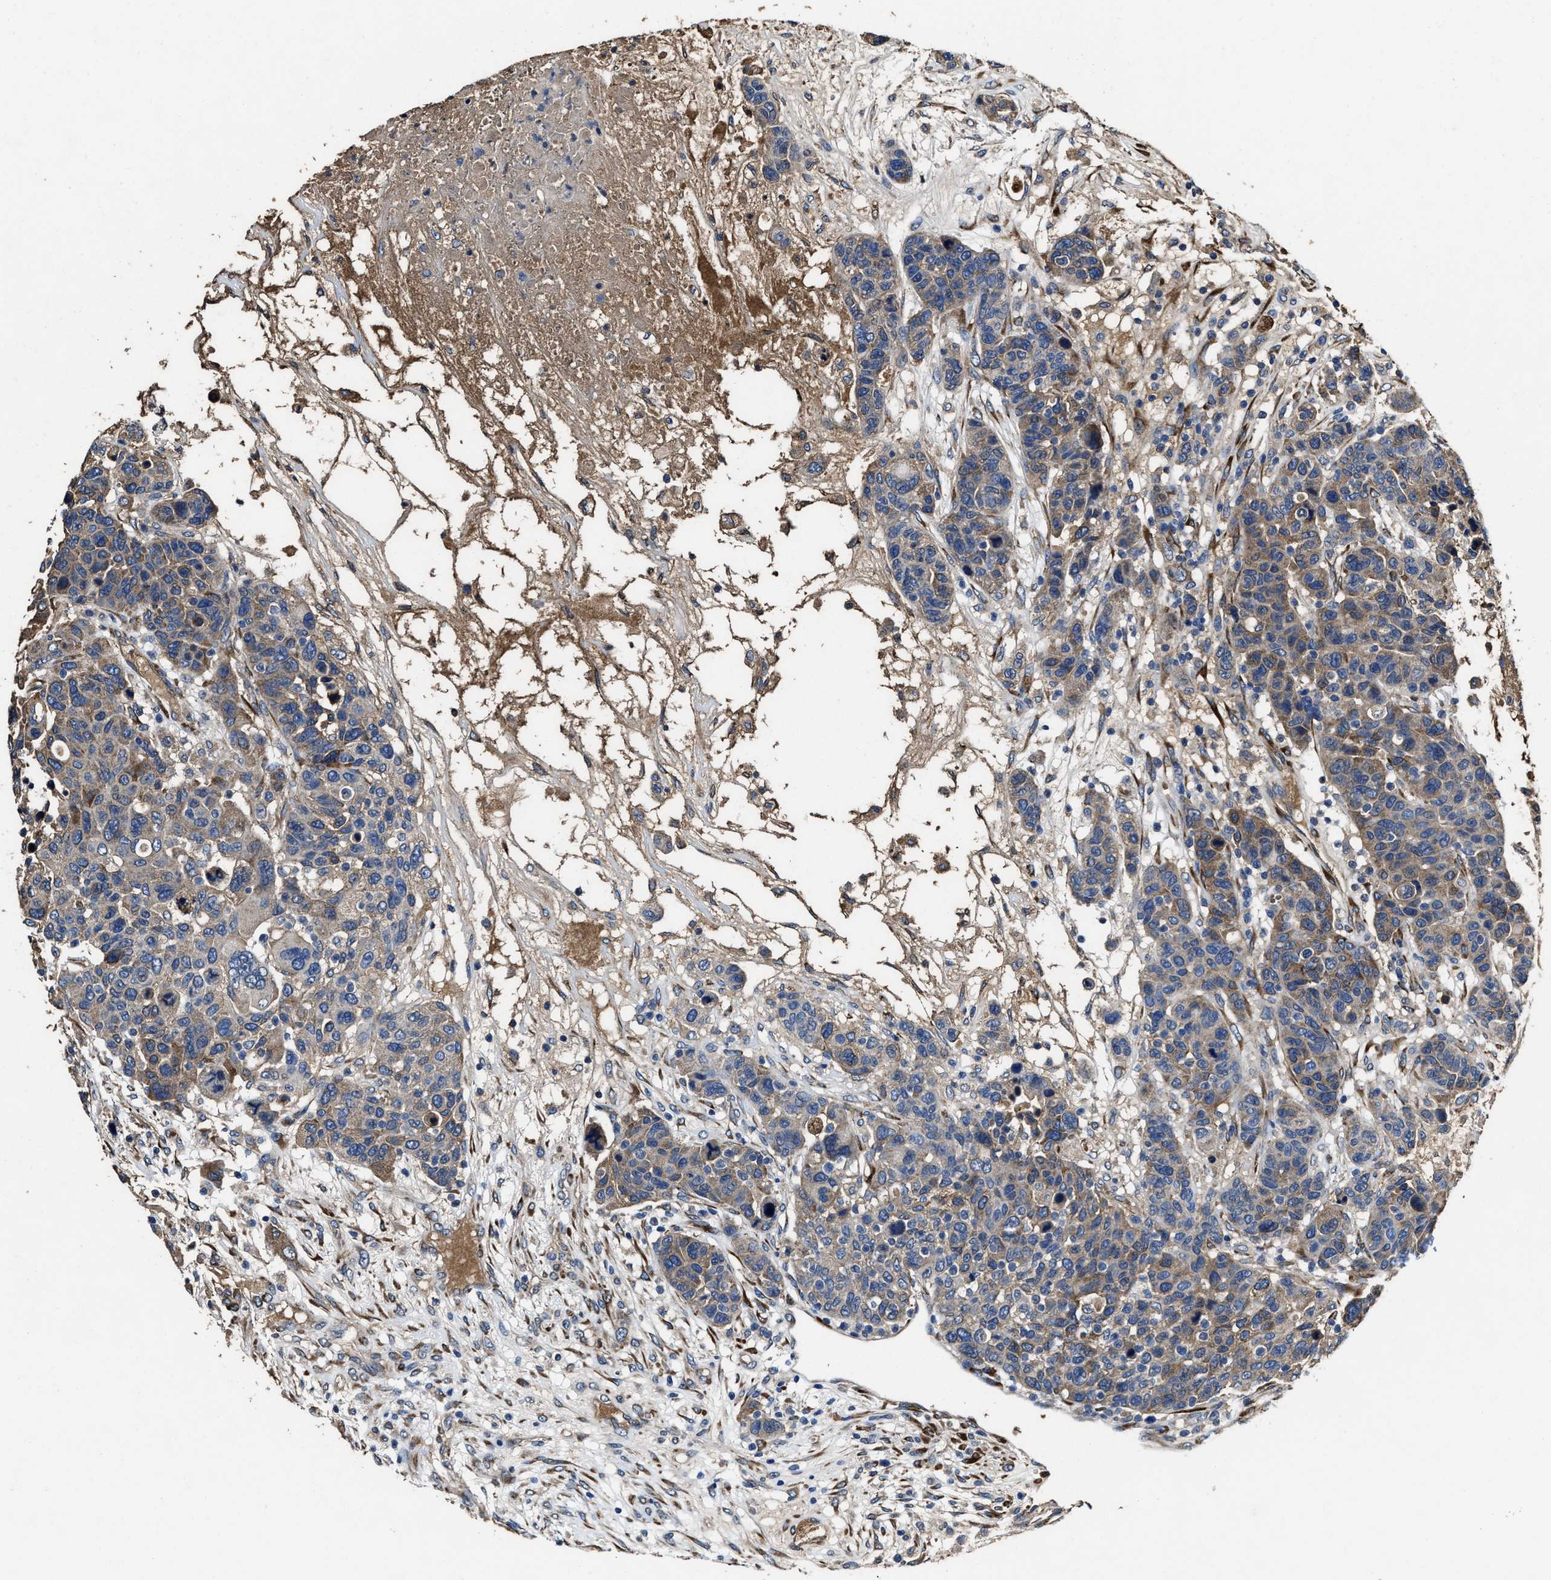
{"staining": {"intensity": "moderate", "quantity": ">75%", "location": "cytoplasmic/membranous"}, "tissue": "breast cancer", "cell_type": "Tumor cells", "image_type": "cancer", "snomed": [{"axis": "morphology", "description": "Duct carcinoma"}, {"axis": "topography", "description": "Breast"}], "caption": "Breast cancer (intraductal carcinoma) stained with a brown dye demonstrates moderate cytoplasmic/membranous positive staining in about >75% of tumor cells.", "gene": "IDNK", "patient": {"sex": "female", "age": 37}}